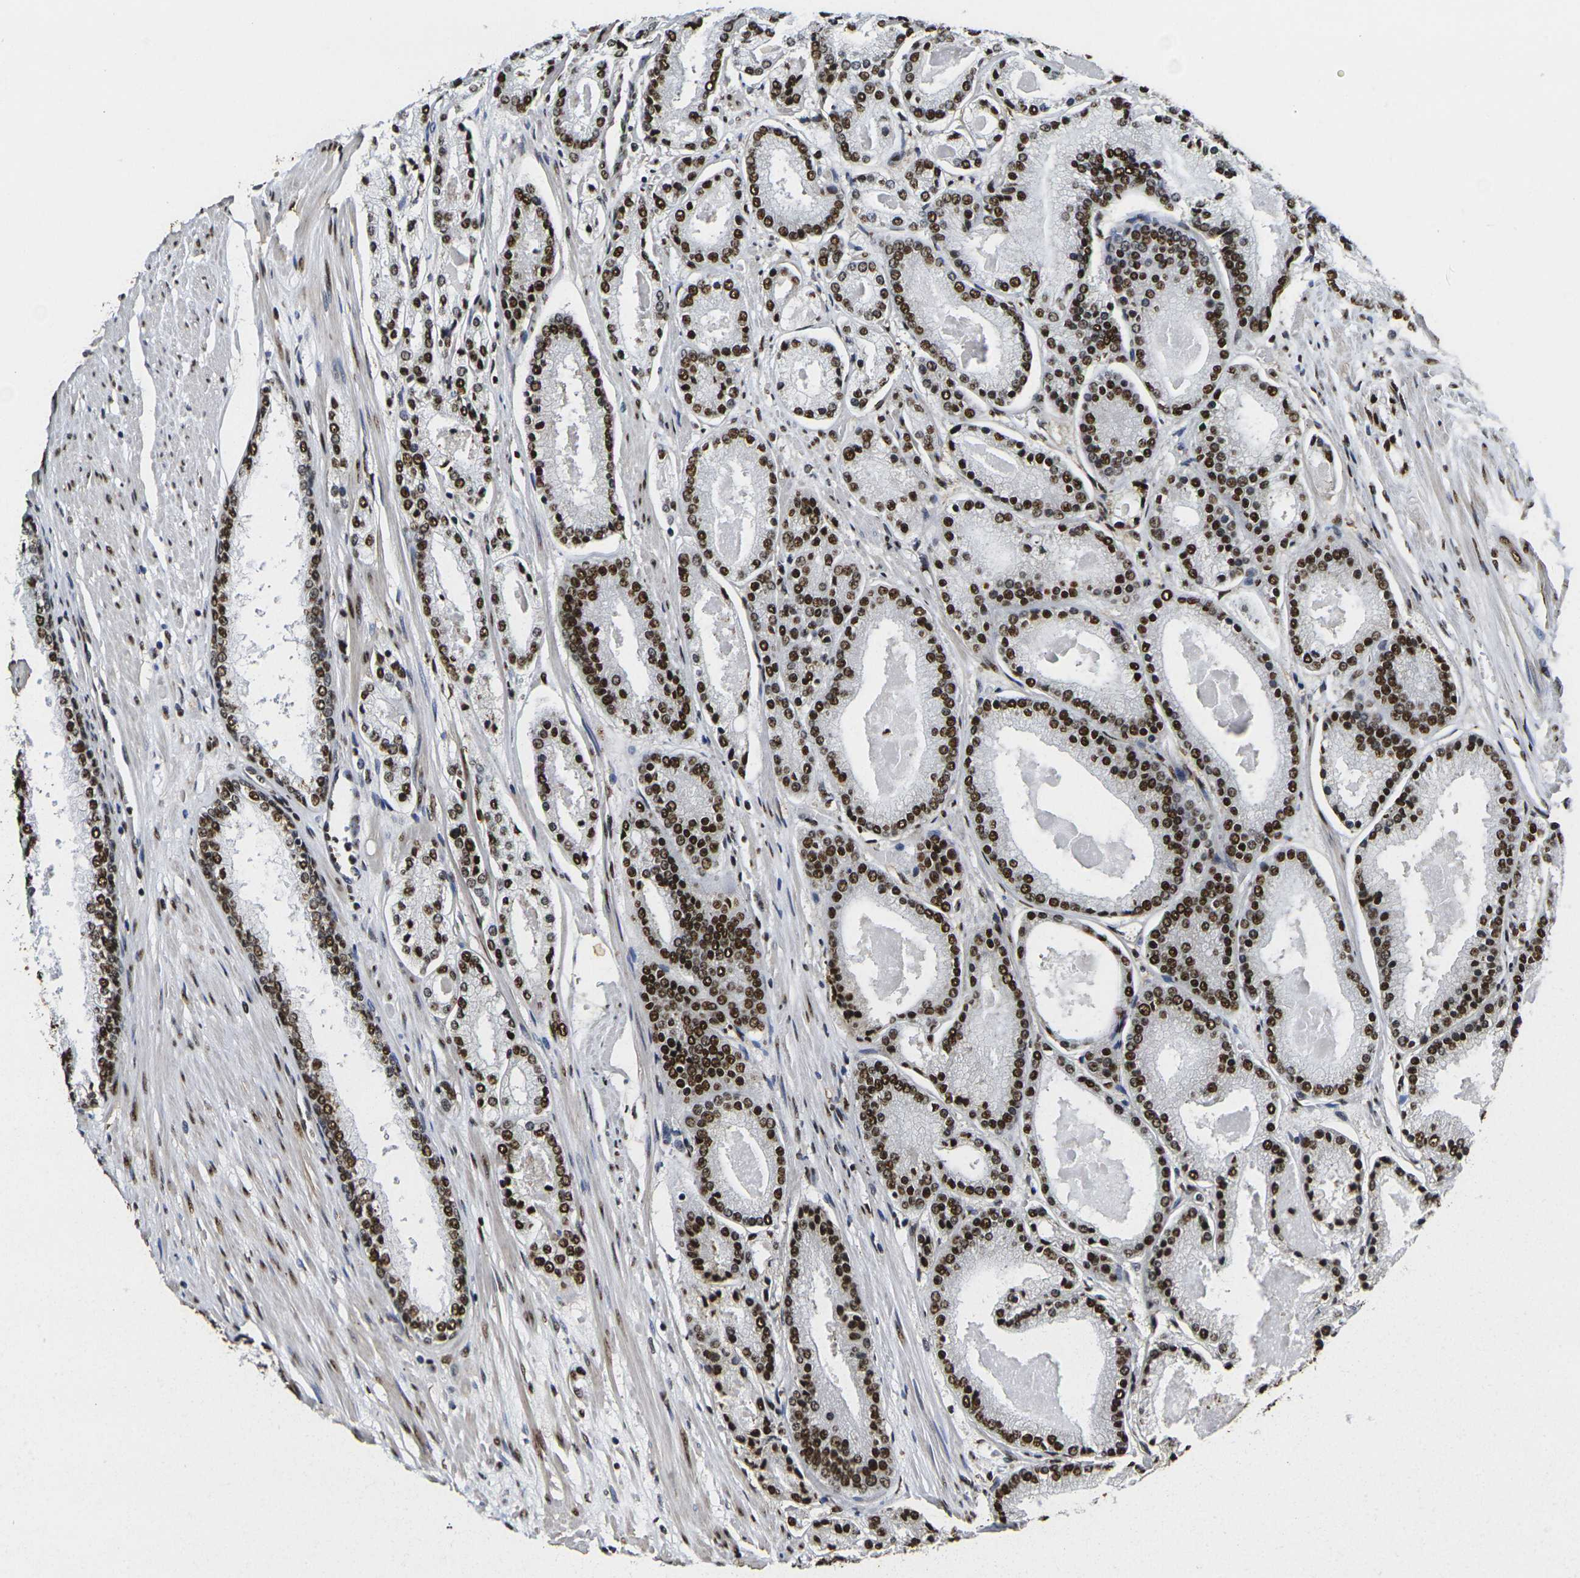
{"staining": {"intensity": "strong", "quantity": ">75%", "location": "nuclear"}, "tissue": "prostate cancer", "cell_type": "Tumor cells", "image_type": "cancer", "snomed": [{"axis": "morphology", "description": "Adenocarcinoma, Low grade"}, {"axis": "topography", "description": "Prostate"}], "caption": "Protein expression by immunohistochemistry (IHC) displays strong nuclear expression in approximately >75% of tumor cells in low-grade adenocarcinoma (prostate). (DAB (3,3'-diaminobenzidine) IHC with brightfield microscopy, high magnification).", "gene": "SMARCC1", "patient": {"sex": "male", "age": 59}}